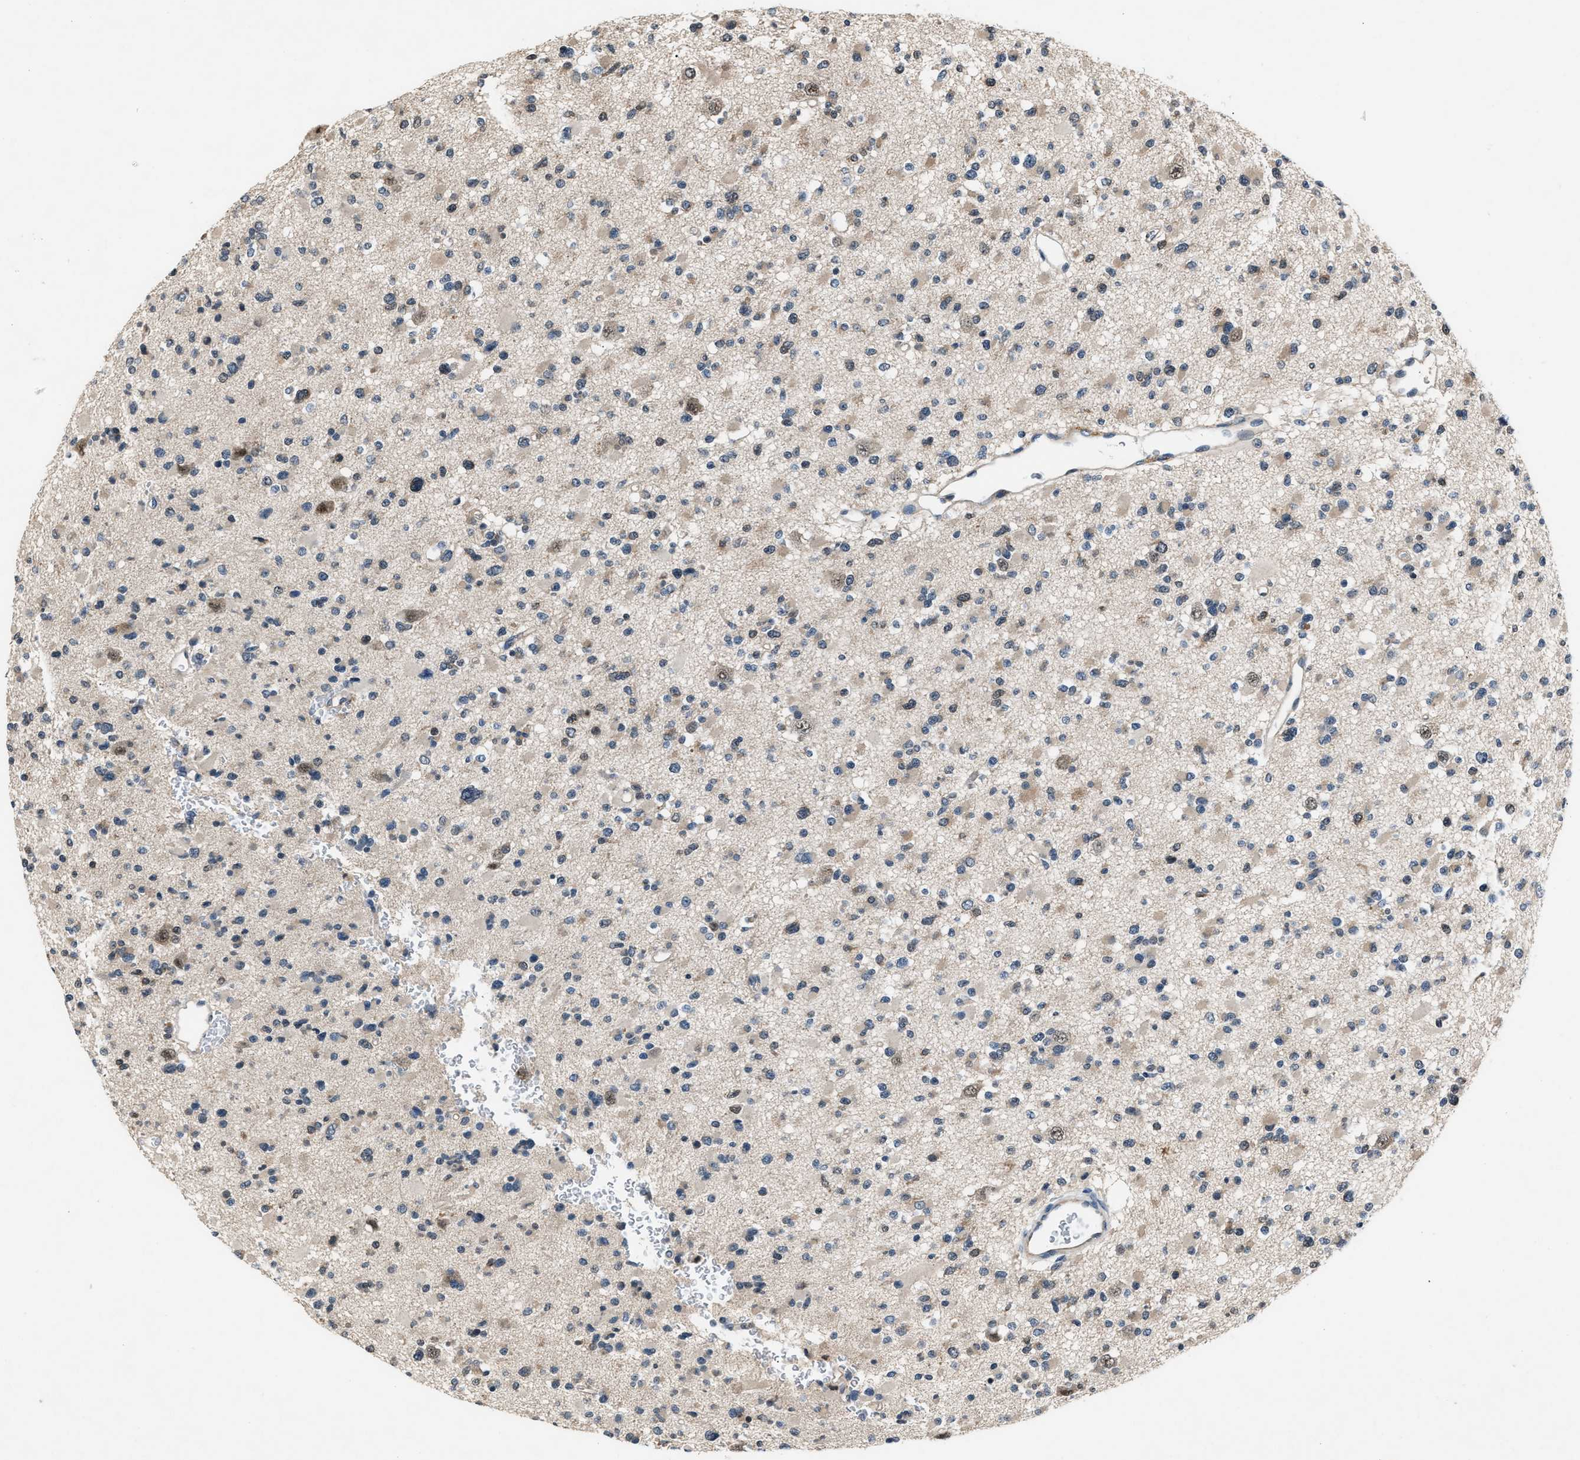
{"staining": {"intensity": "weak", "quantity": "<25%", "location": "cytoplasmic/membranous"}, "tissue": "glioma", "cell_type": "Tumor cells", "image_type": "cancer", "snomed": [{"axis": "morphology", "description": "Glioma, malignant, Low grade"}, {"axis": "topography", "description": "Brain"}], "caption": "Tumor cells are negative for brown protein staining in glioma.", "gene": "TP53I3", "patient": {"sex": "female", "age": 22}}